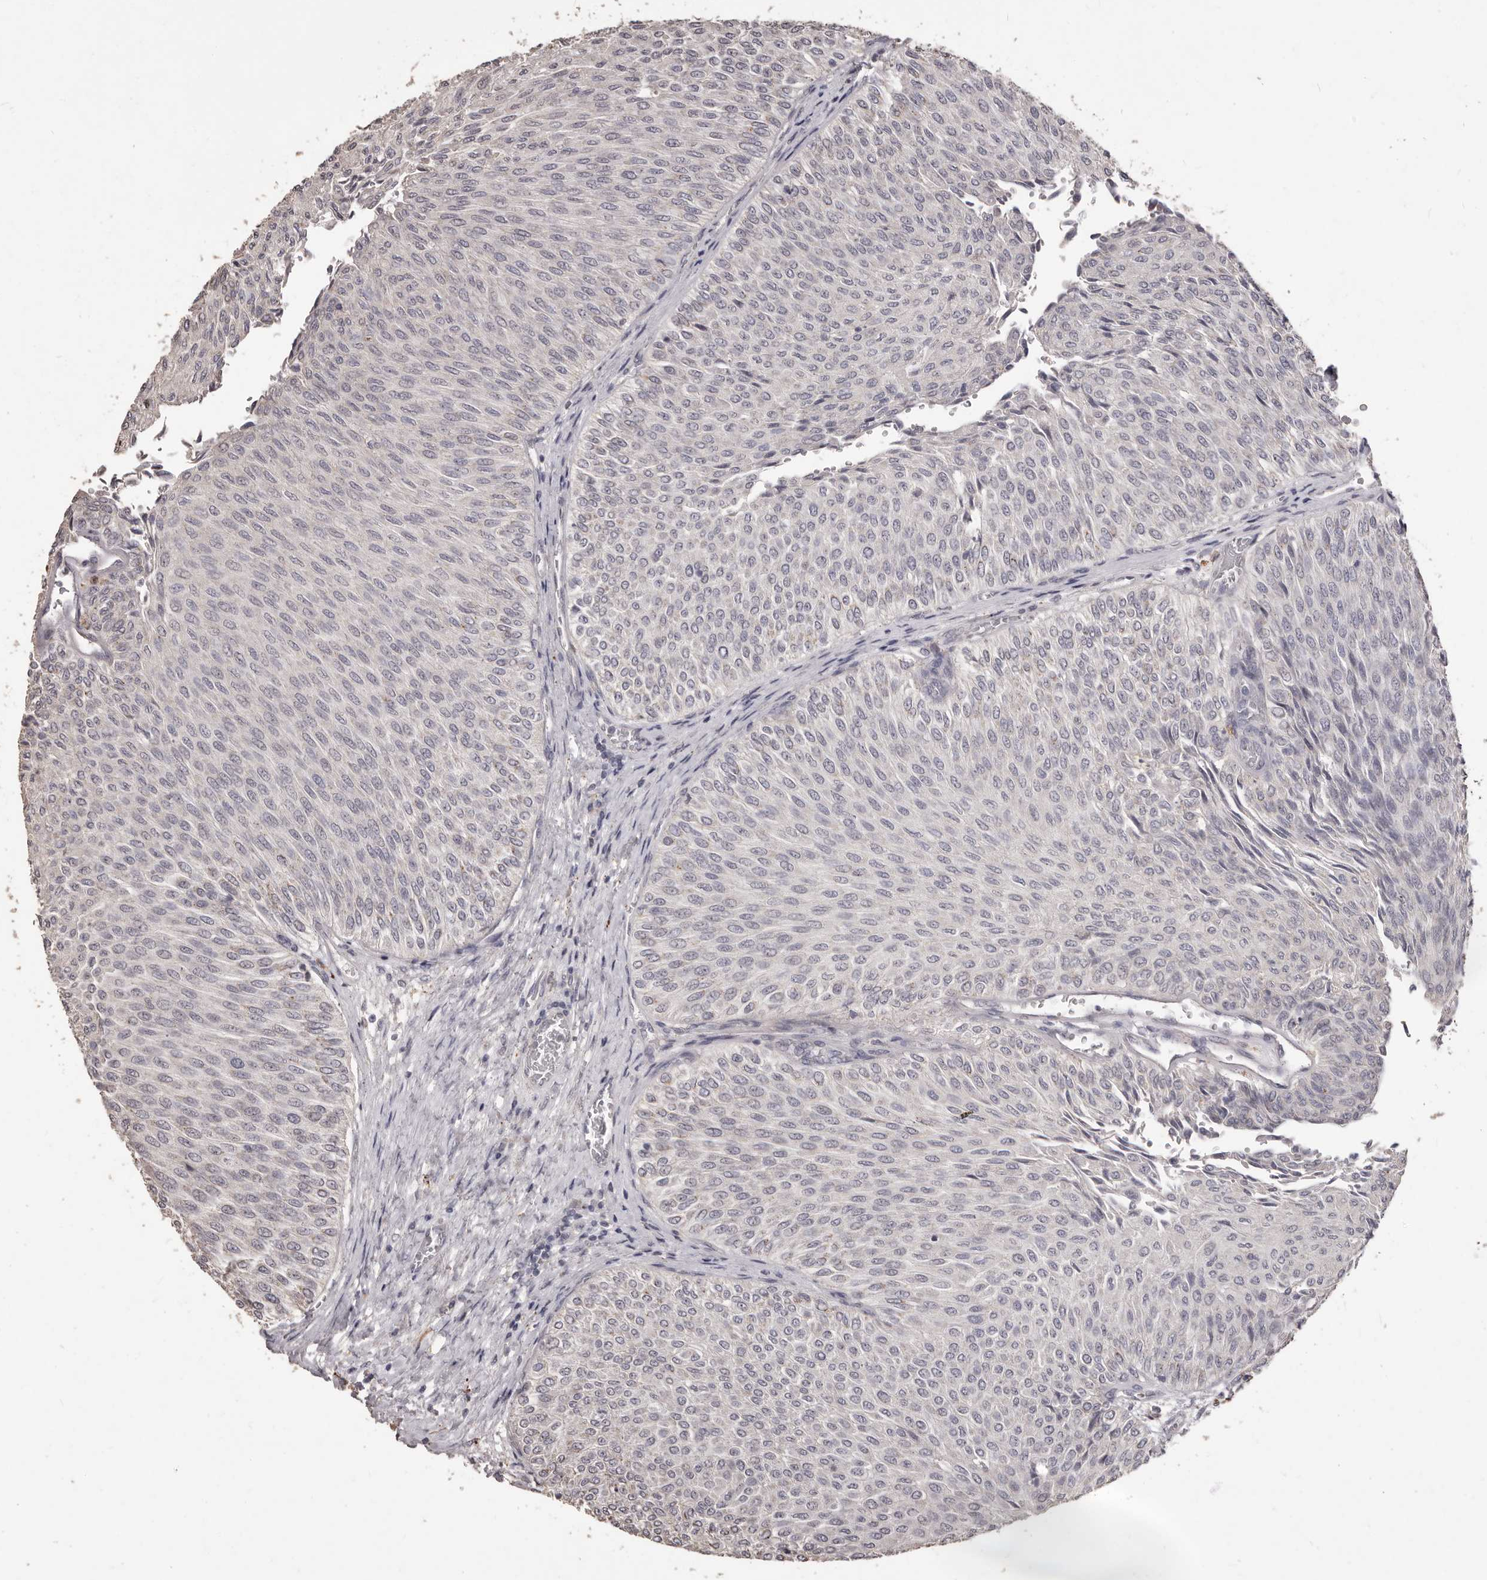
{"staining": {"intensity": "negative", "quantity": "none", "location": "none"}, "tissue": "urothelial cancer", "cell_type": "Tumor cells", "image_type": "cancer", "snomed": [{"axis": "morphology", "description": "Urothelial carcinoma, Low grade"}, {"axis": "topography", "description": "Urinary bladder"}], "caption": "Histopathology image shows no protein positivity in tumor cells of urothelial carcinoma (low-grade) tissue. (Immunohistochemistry, brightfield microscopy, high magnification).", "gene": "PRSS27", "patient": {"sex": "male", "age": 78}}